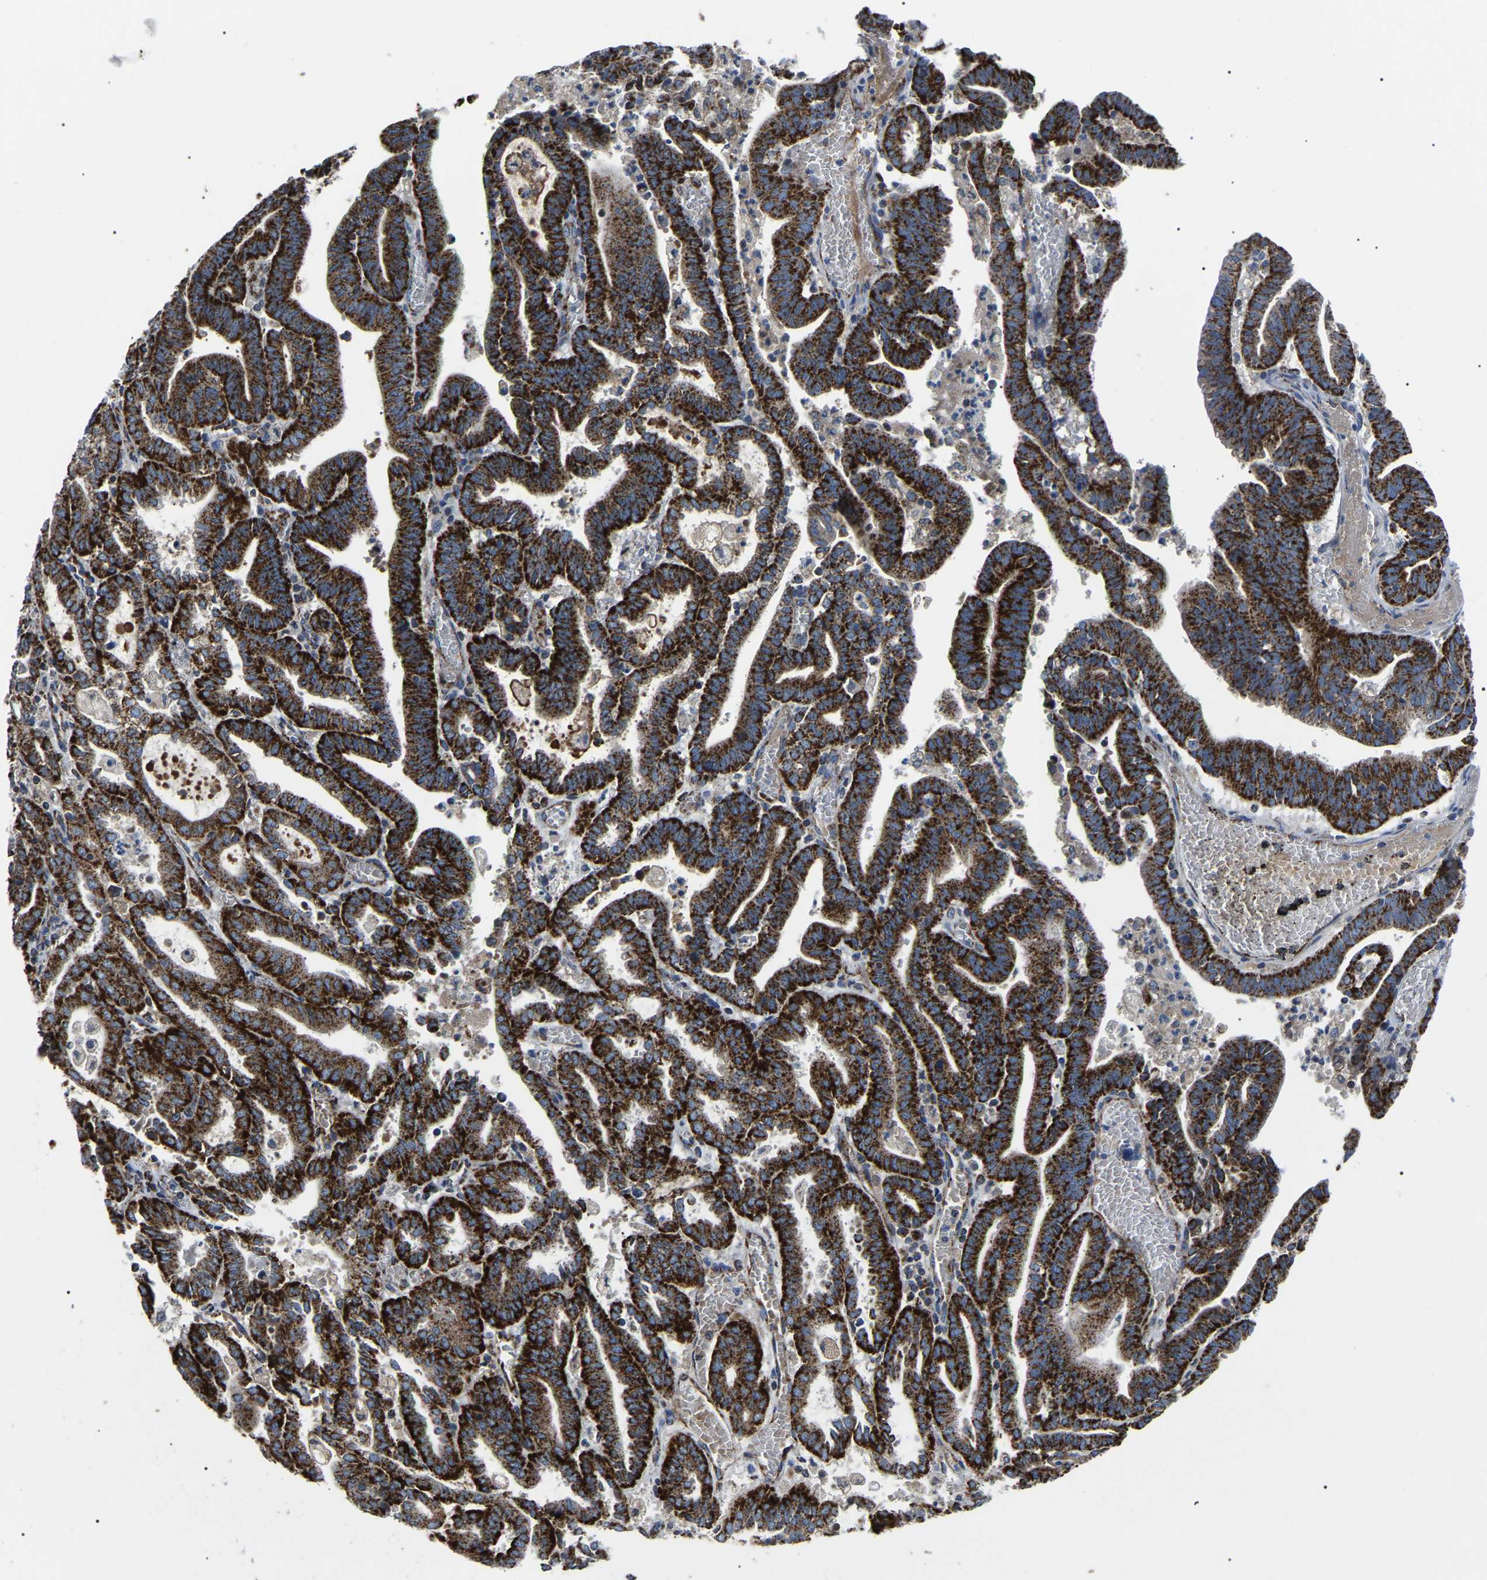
{"staining": {"intensity": "strong", "quantity": ">75%", "location": "cytoplasmic/membranous"}, "tissue": "endometrial cancer", "cell_type": "Tumor cells", "image_type": "cancer", "snomed": [{"axis": "morphology", "description": "Adenocarcinoma, NOS"}, {"axis": "topography", "description": "Uterus"}], "caption": "The histopathology image exhibits a brown stain indicating the presence of a protein in the cytoplasmic/membranous of tumor cells in endometrial cancer.", "gene": "PPM1E", "patient": {"sex": "female", "age": 83}}